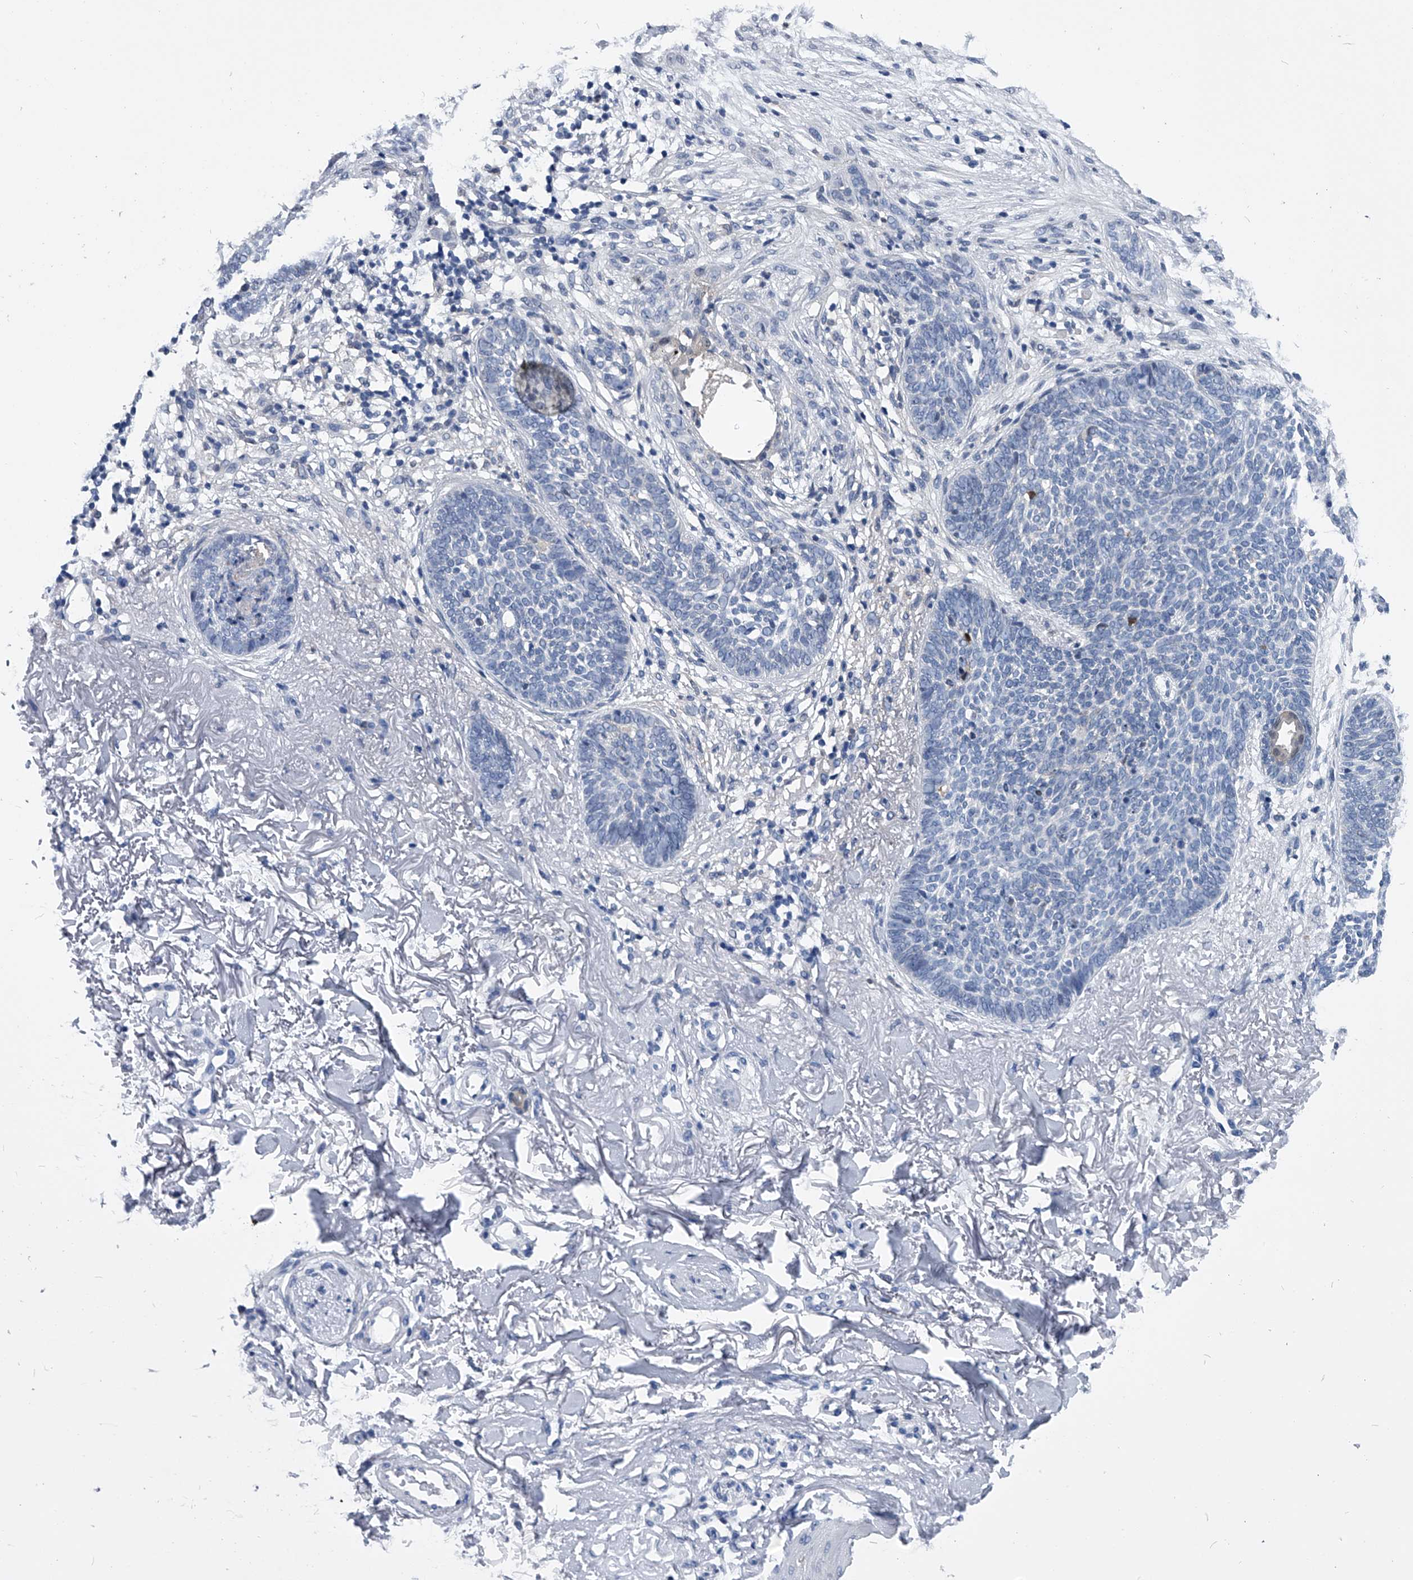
{"staining": {"intensity": "negative", "quantity": "none", "location": "none"}, "tissue": "skin cancer", "cell_type": "Tumor cells", "image_type": "cancer", "snomed": [{"axis": "morphology", "description": "Basal cell carcinoma"}, {"axis": "topography", "description": "Skin"}], "caption": "Immunohistochemical staining of skin cancer reveals no significant positivity in tumor cells.", "gene": "PDXK", "patient": {"sex": "female", "age": 70}}